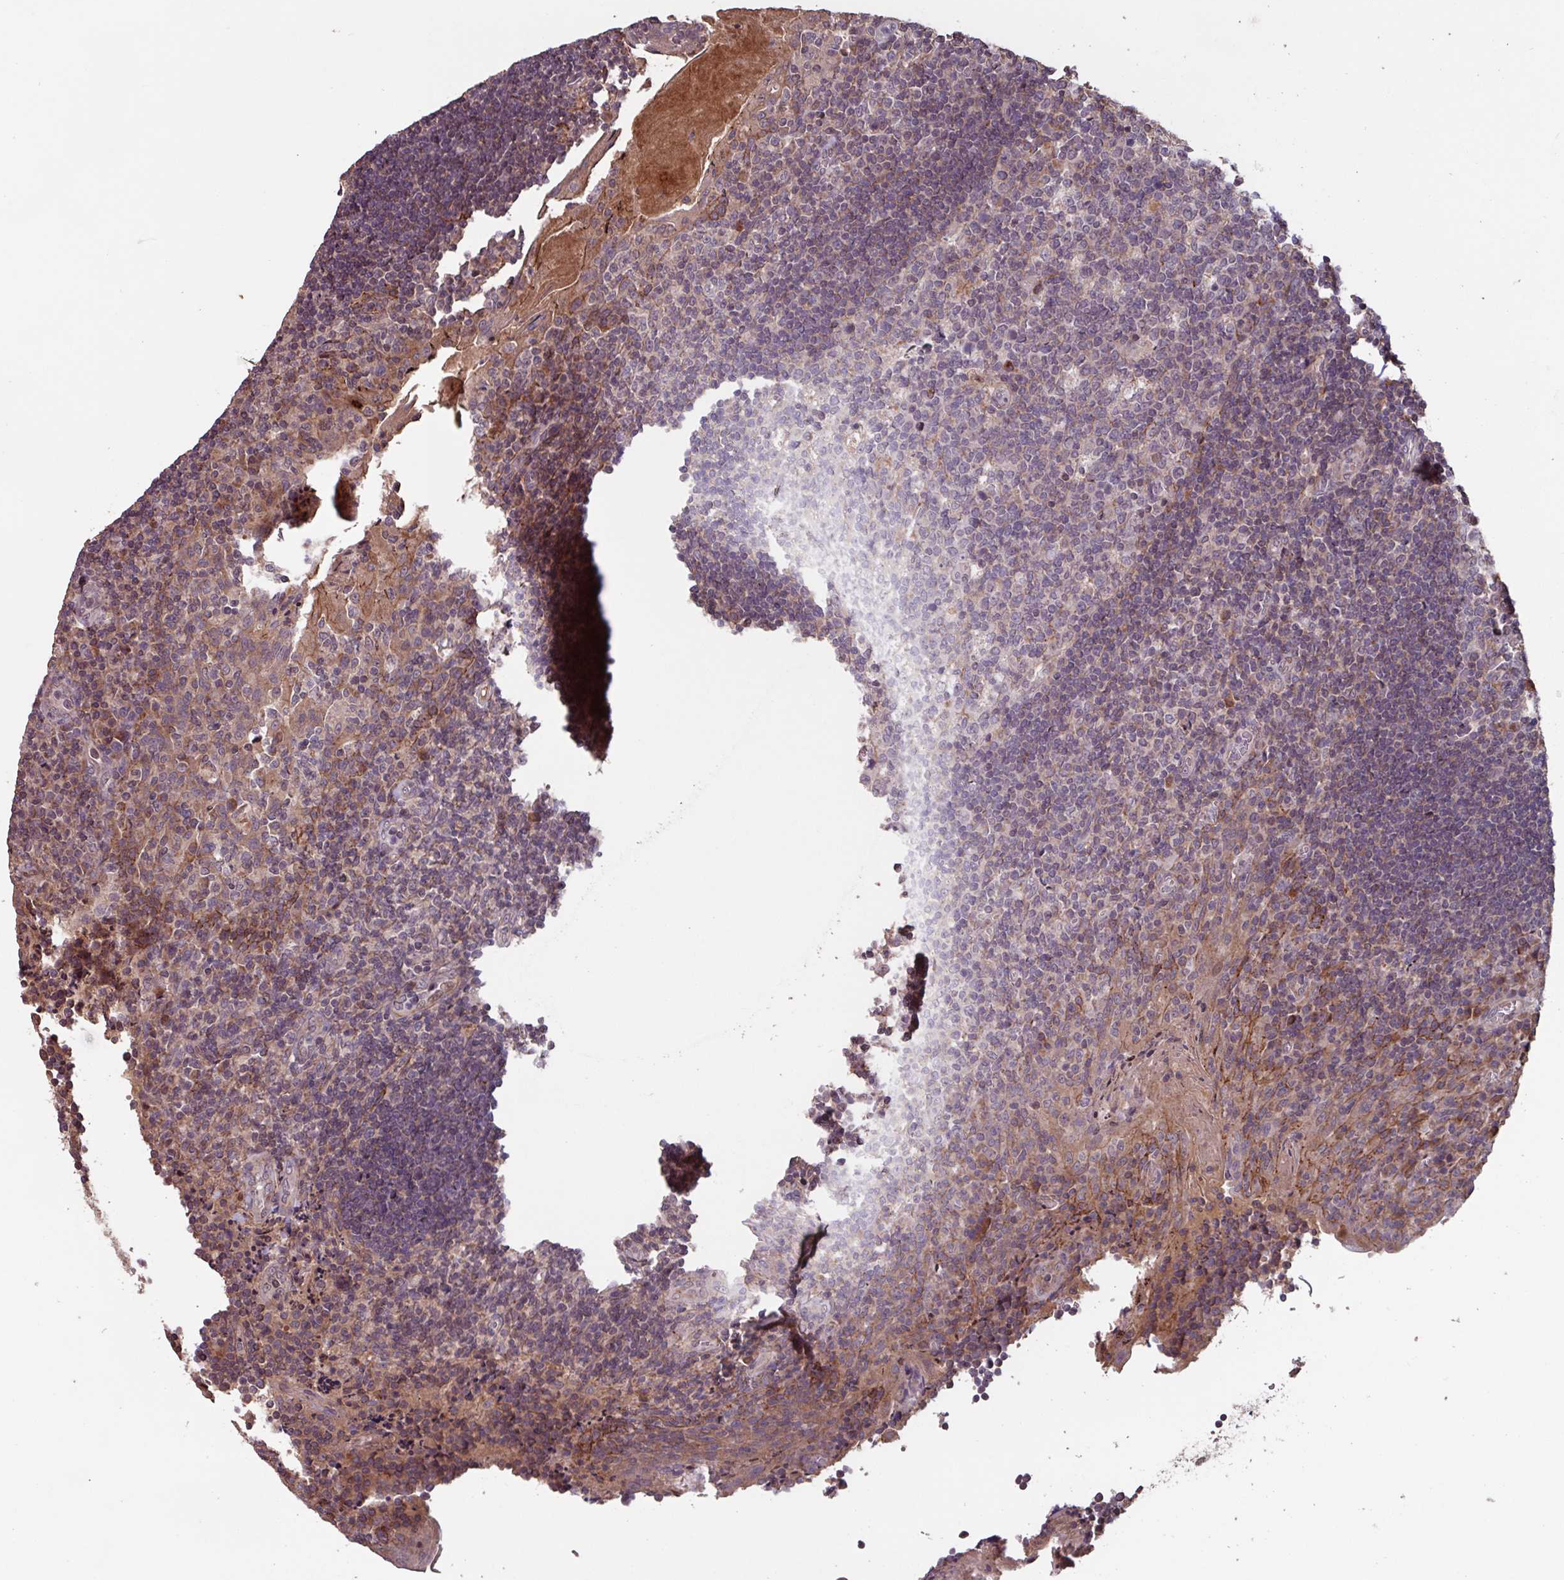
{"staining": {"intensity": "moderate", "quantity": "<25%", "location": "cytoplasmic/membranous,nuclear"}, "tissue": "tonsil", "cell_type": "Germinal center cells", "image_type": "normal", "snomed": [{"axis": "morphology", "description": "Normal tissue, NOS"}, {"axis": "topography", "description": "Tonsil"}], "caption": "Immunohistochemical staining of benign human tonsil shows low levels of moderate cytoplasmic/membranous,nuclear staining in approximately <25% of germinal center cells. (DAB IHC with brightfield microscopy, high magnification).", "gene": "TMEM88", "patient": {"sex": "male", "age": 17}}